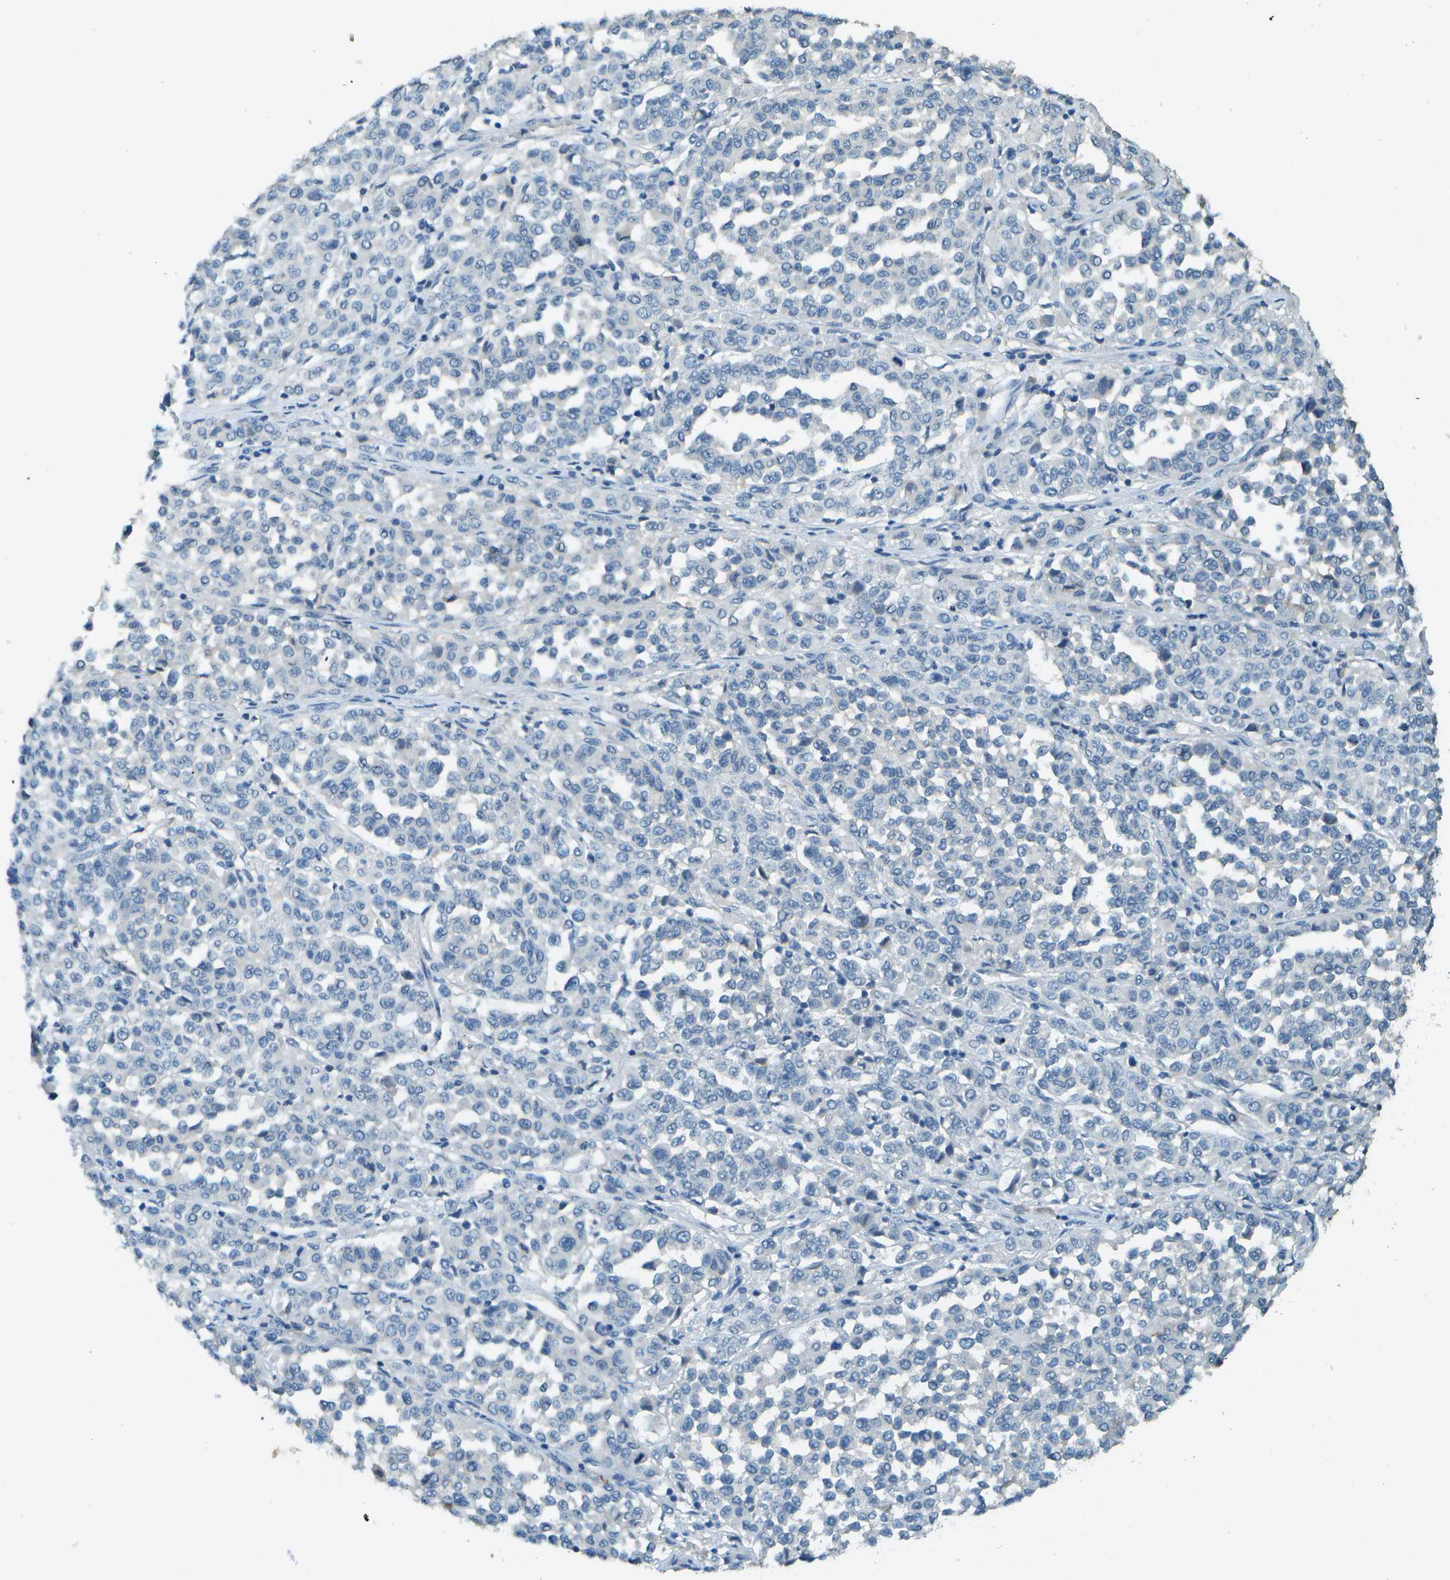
{"staining": {"intensity": "negative", "quantity": "none", "location": "none"}, "tissue": "melanoma", "cell_type": "Tumor cells", "image_type": "cancer", "snomed": [{"axis": "morphology", "description": "Malignant melanoma, Metastatic site"}, {"axis": "topography", "description": "Pancreas"}], "caption": "This is an immunohistochemistry micrograph of malignant melanoma (metastatic site). There is no expression in tumor cells.", "gene": "LGI2", "patient": {"sex": "female", "age": 30}}